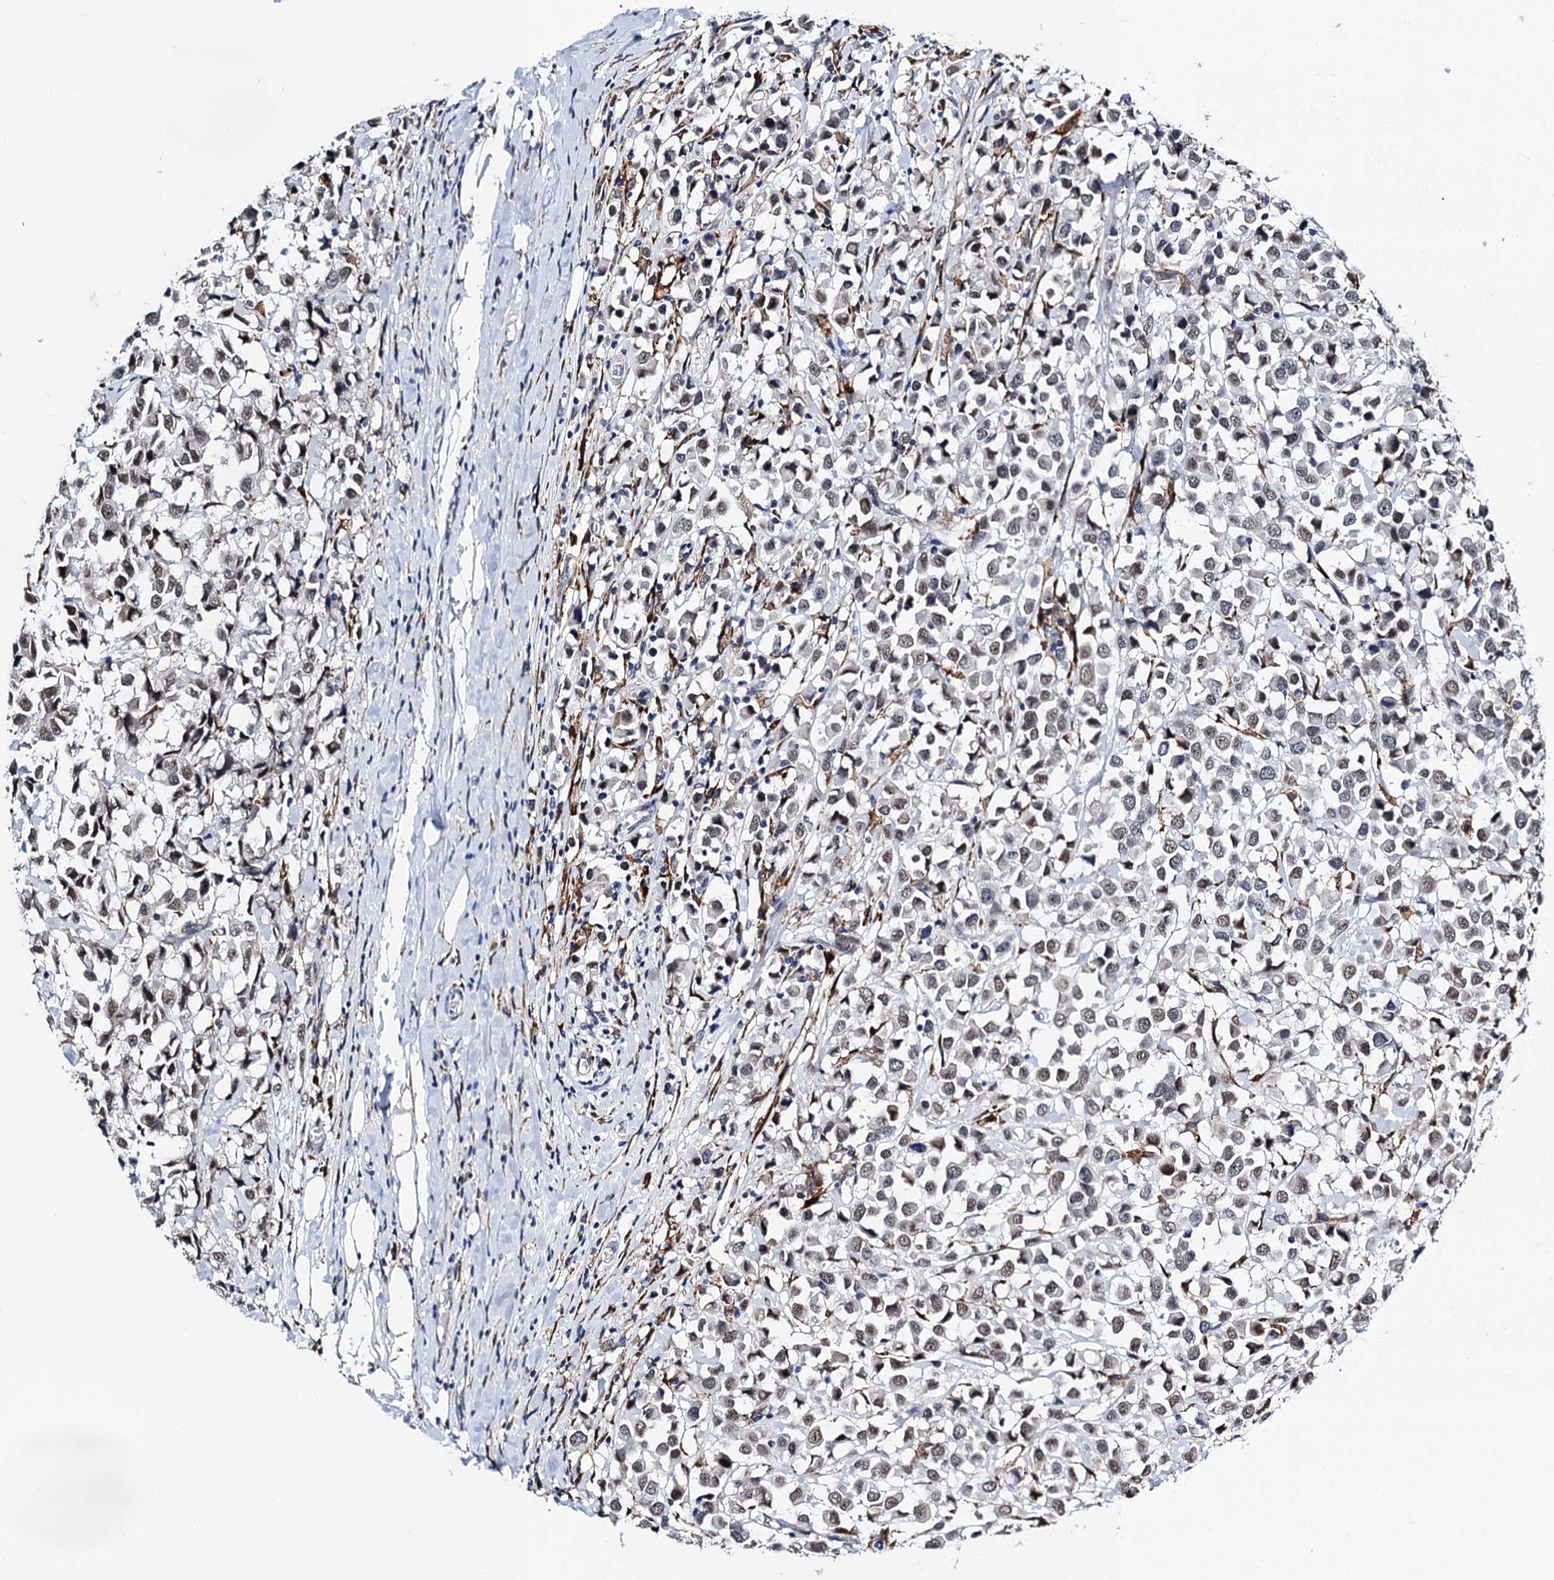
{"staining": {"intensity": "weak", "quantity": "25%-75%", "location": "nuclear"}, "tissue": "breast cancer", "cell_type": "Tumor cells", "image_type": "cancer", "snomed": [{"axis": "morphology", "description": "Duct carcinoma"}, {"axis": "topography", "description": "Breast"}], "caption": "Human intraductal carcinoma (breast) stained for a protein (brown) shows weak nuclear positive expression in about 25%-75% of tumor cells.", "gene": "SLC7A10", "patient": {"sex": "female", "age": 61}}